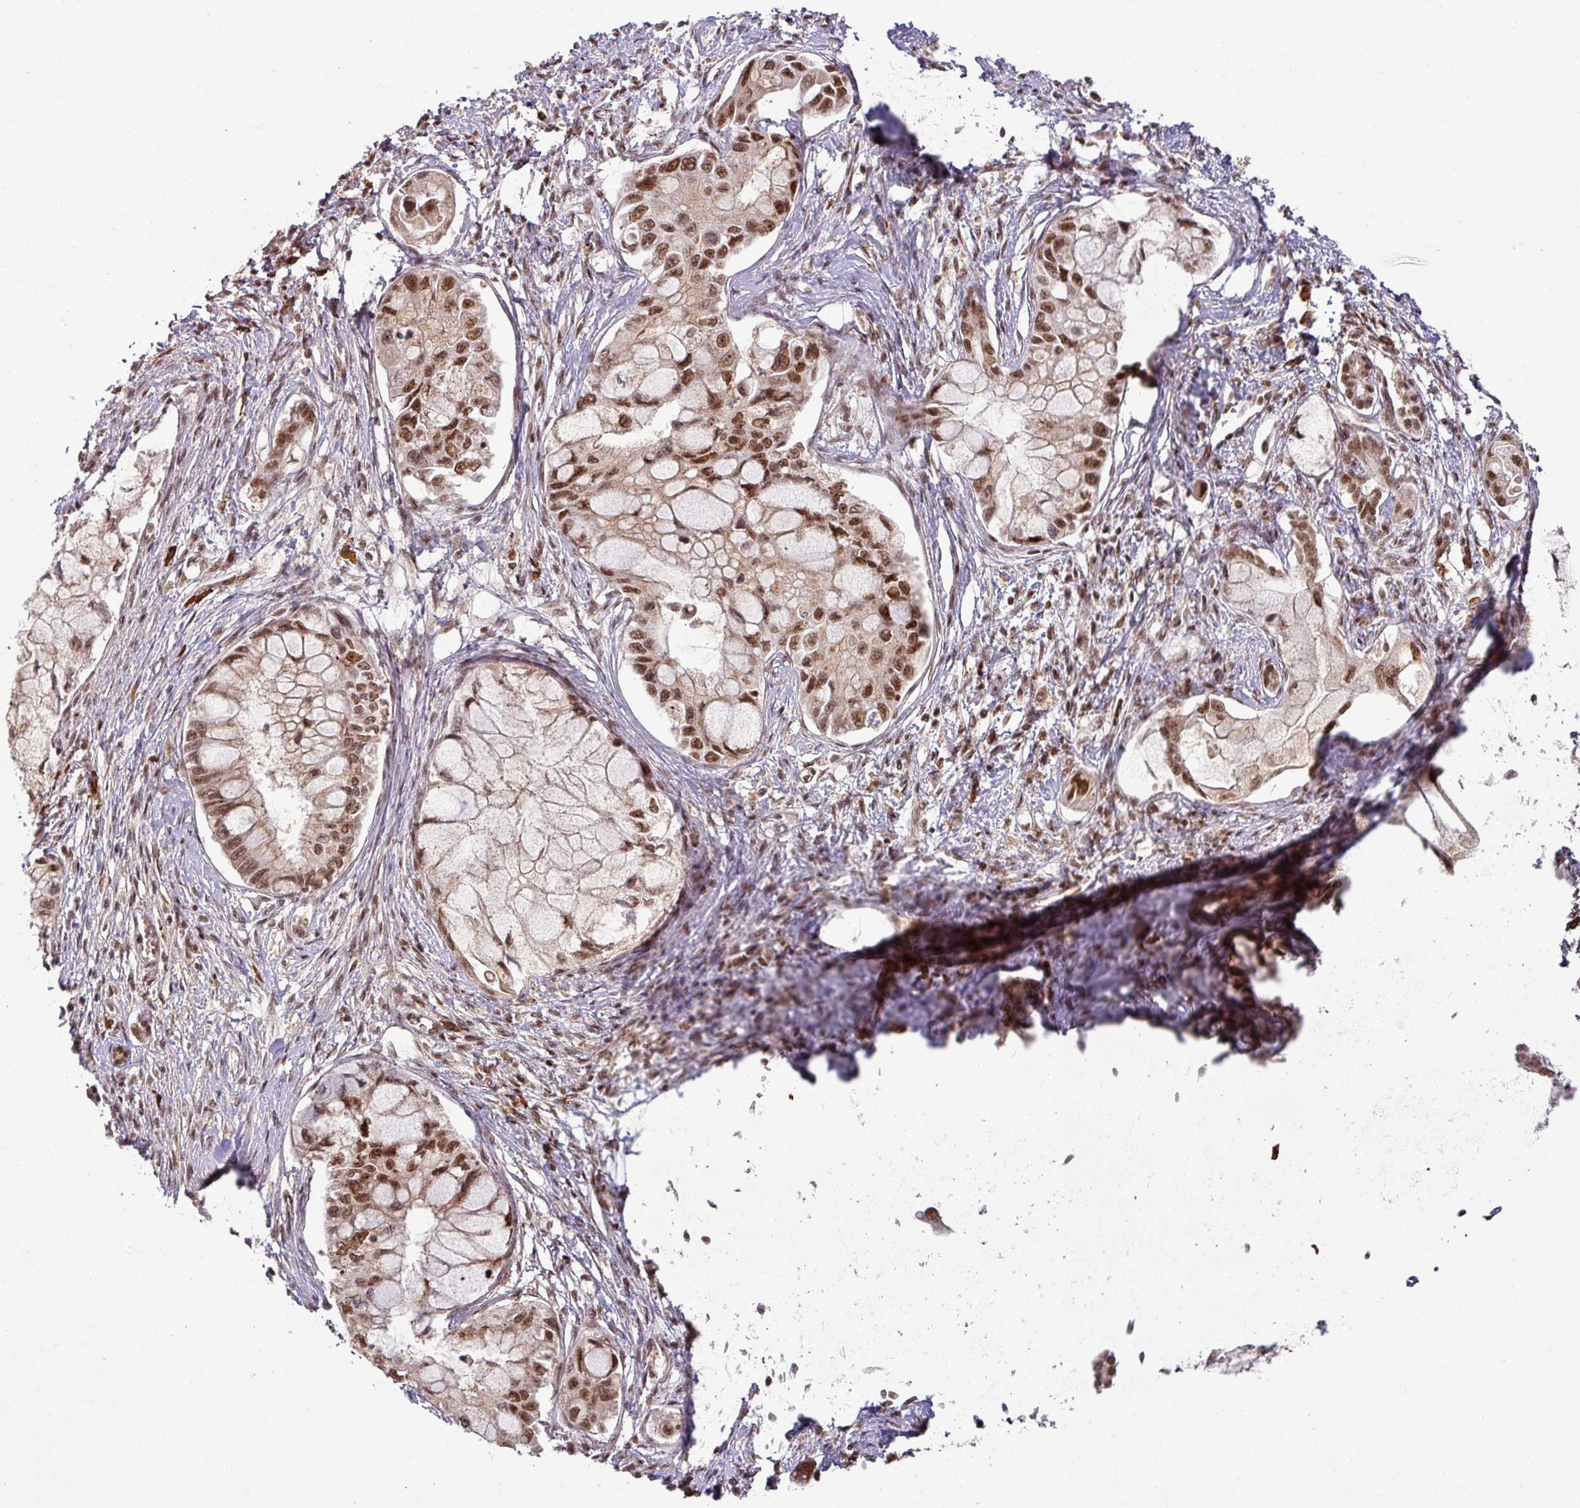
{"staining": {"intensity": "moderate", "quantity": ">75%", "location": "nuclear"}, "tissue": "pancreatic cancer", "cell_type": "Tumor cells", "image_type": "cancer", "snomed": [{"axis": "morphology", "description": "Adenocarcinoma, NOS"}, {"axis": "topography", "description": "Pancreas"}], "caption": "IHC histopathology image of neoplastic tissue: human adenocarcinoma (pancreatic) stained using immunohistochemistry (IHC) exhibits medium levels of moderate protein expression localized specifically in the nuclear of tumor cells, appearing as a nuclear brown color.", "gene": "PHF23", "patient": {"sex": "male", "age": 48}}